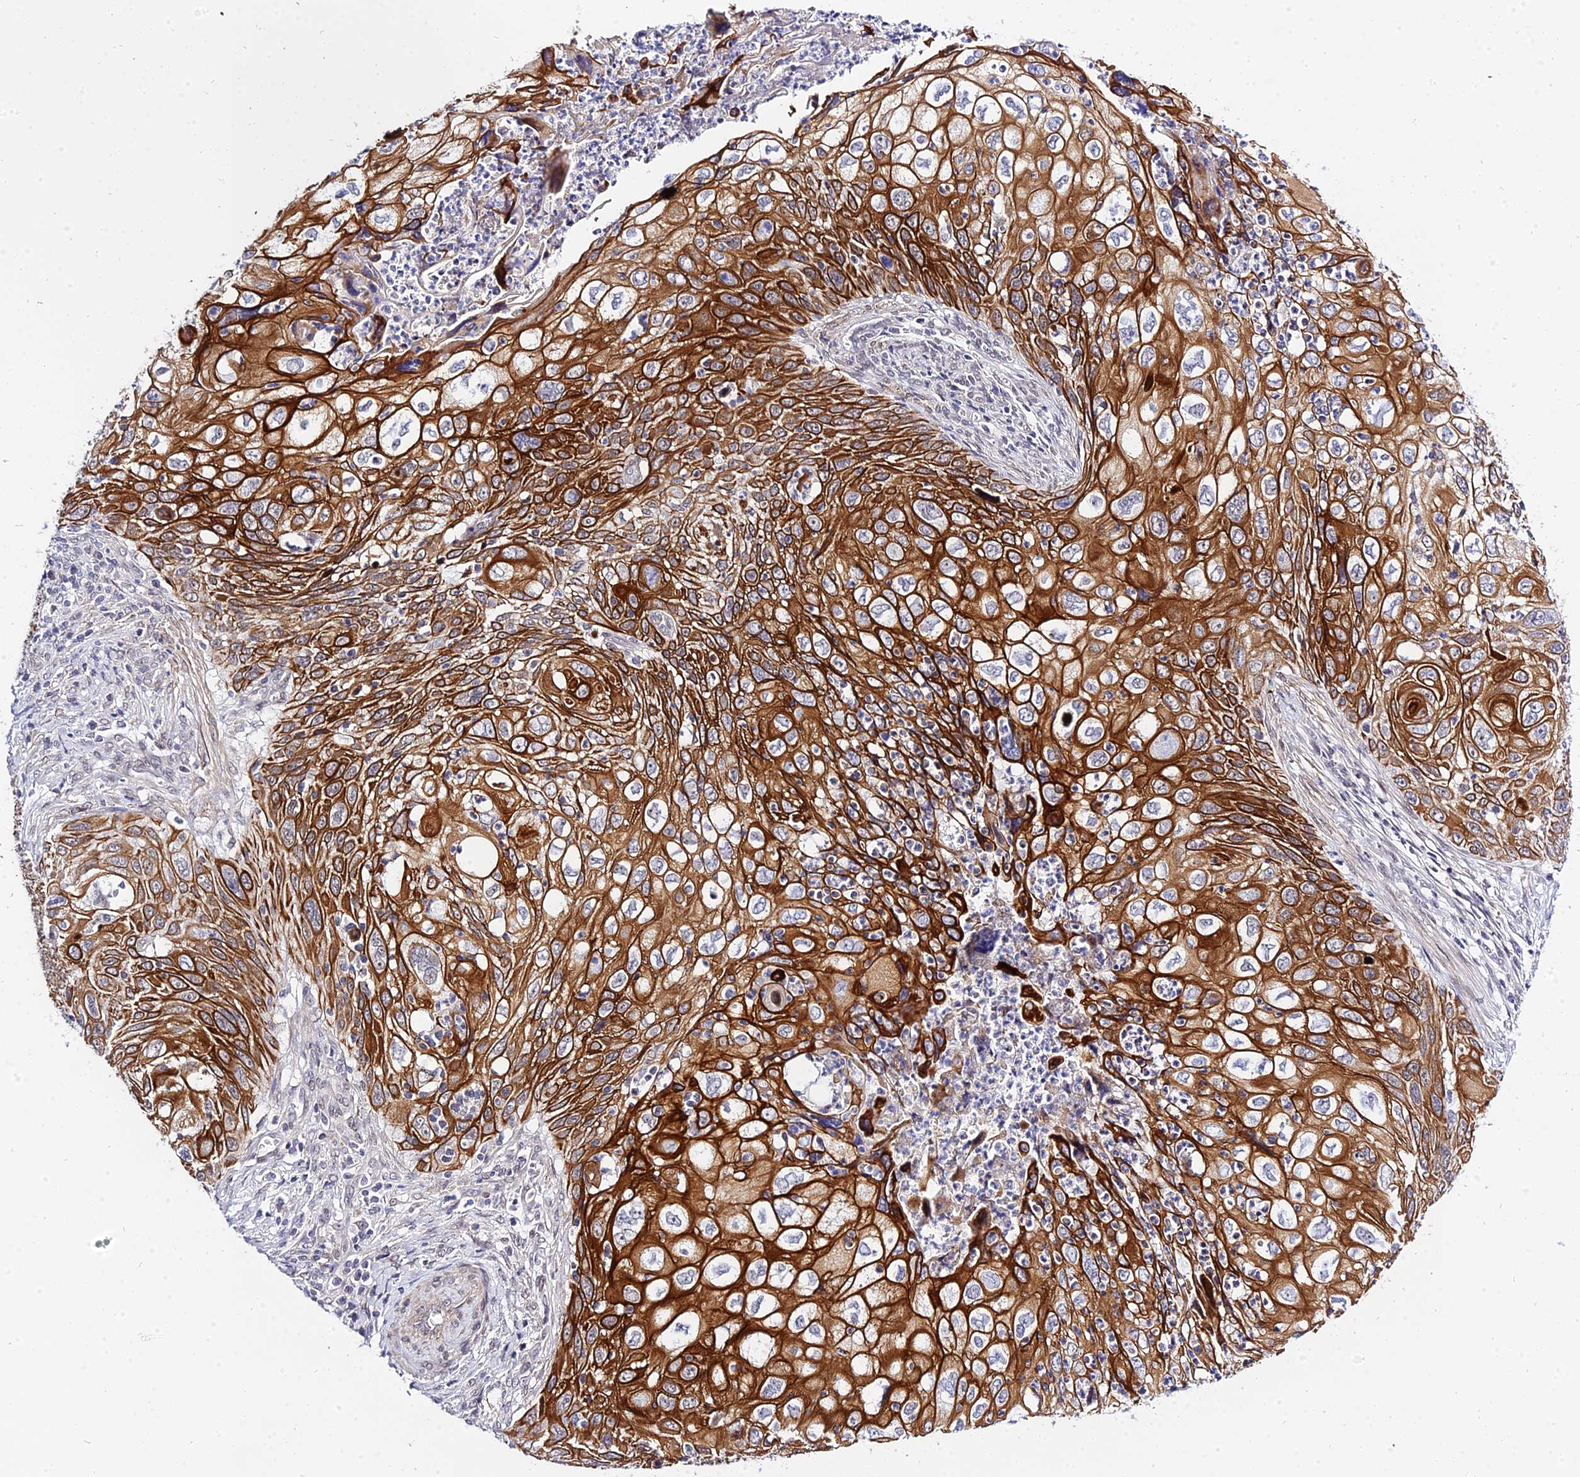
{"staining": {"intensity": "strong", "quantity": ">75%", "location": "cytoplasmic/membranous"}, "tissue": "cervical cancer", "cell_type": "Tumor cells", "image_type": "cancer", "snomed": [{"axis": "morphology", "description": "Squamous cell carcinoma, NOS"}, {"axis": "topography", "description": "Cervix"}], "caption": "Human cervical squamous cell carcinoma stained with a protein marker exhibits strong staining in tumor cells.", "gene": "ZNF628", "patient": {"sex": "female", "age": 70}}